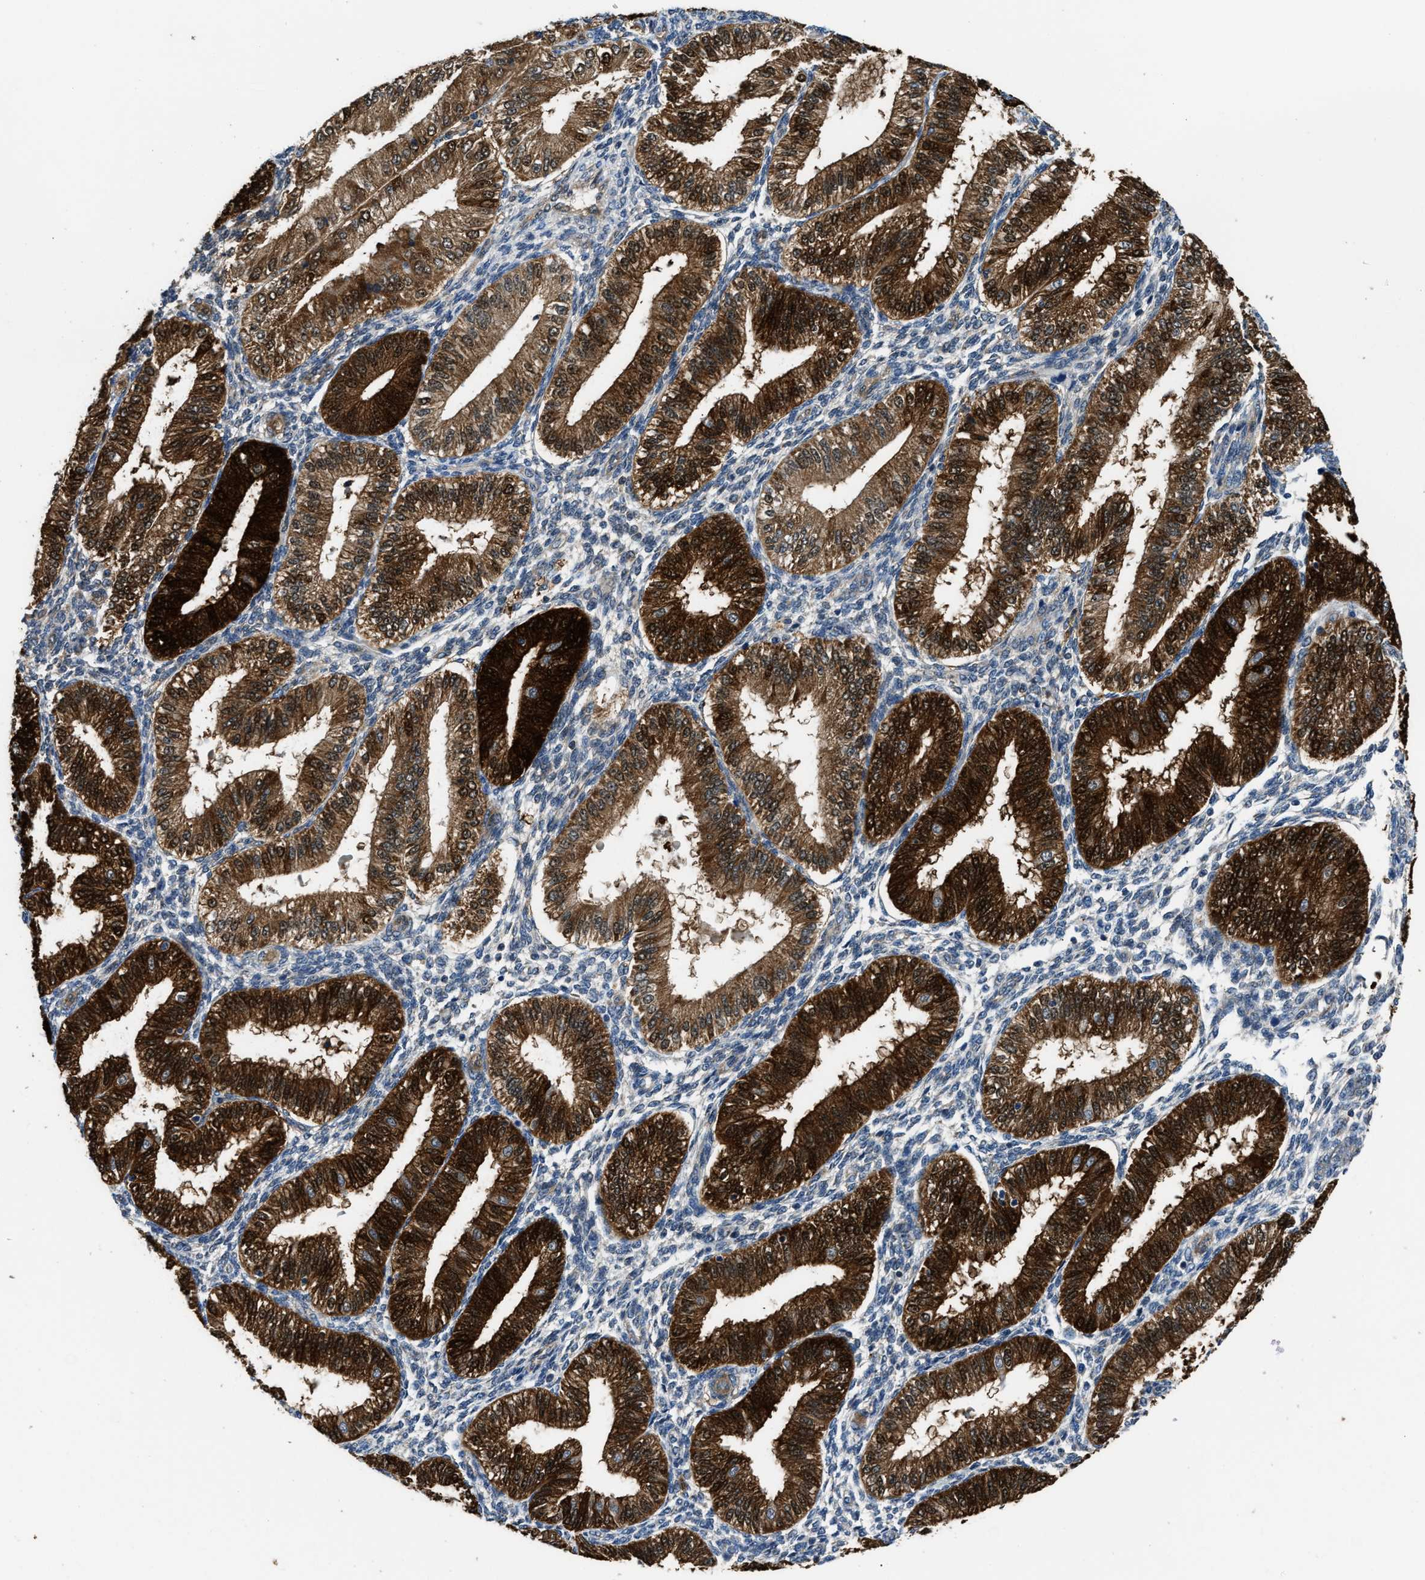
{"staining": {"intensity": "negative", "quantity": "none", "location": "none"}, "tissue": "endometrium", "cell_type": "Cells in endometrial stroma", "image_type": "normal", "snomed": [{"axis": "morphology", "description": "Normal tissue, NOS"}, {"axis": "topography", "description": "Endometrium"}], "caption": "This is an IHC micrograph of normal human endometrium. There is no positivity in cells in endometrial stroma.", "gene": "PPA1", "patient": {"sex": "female", "age": 39}}